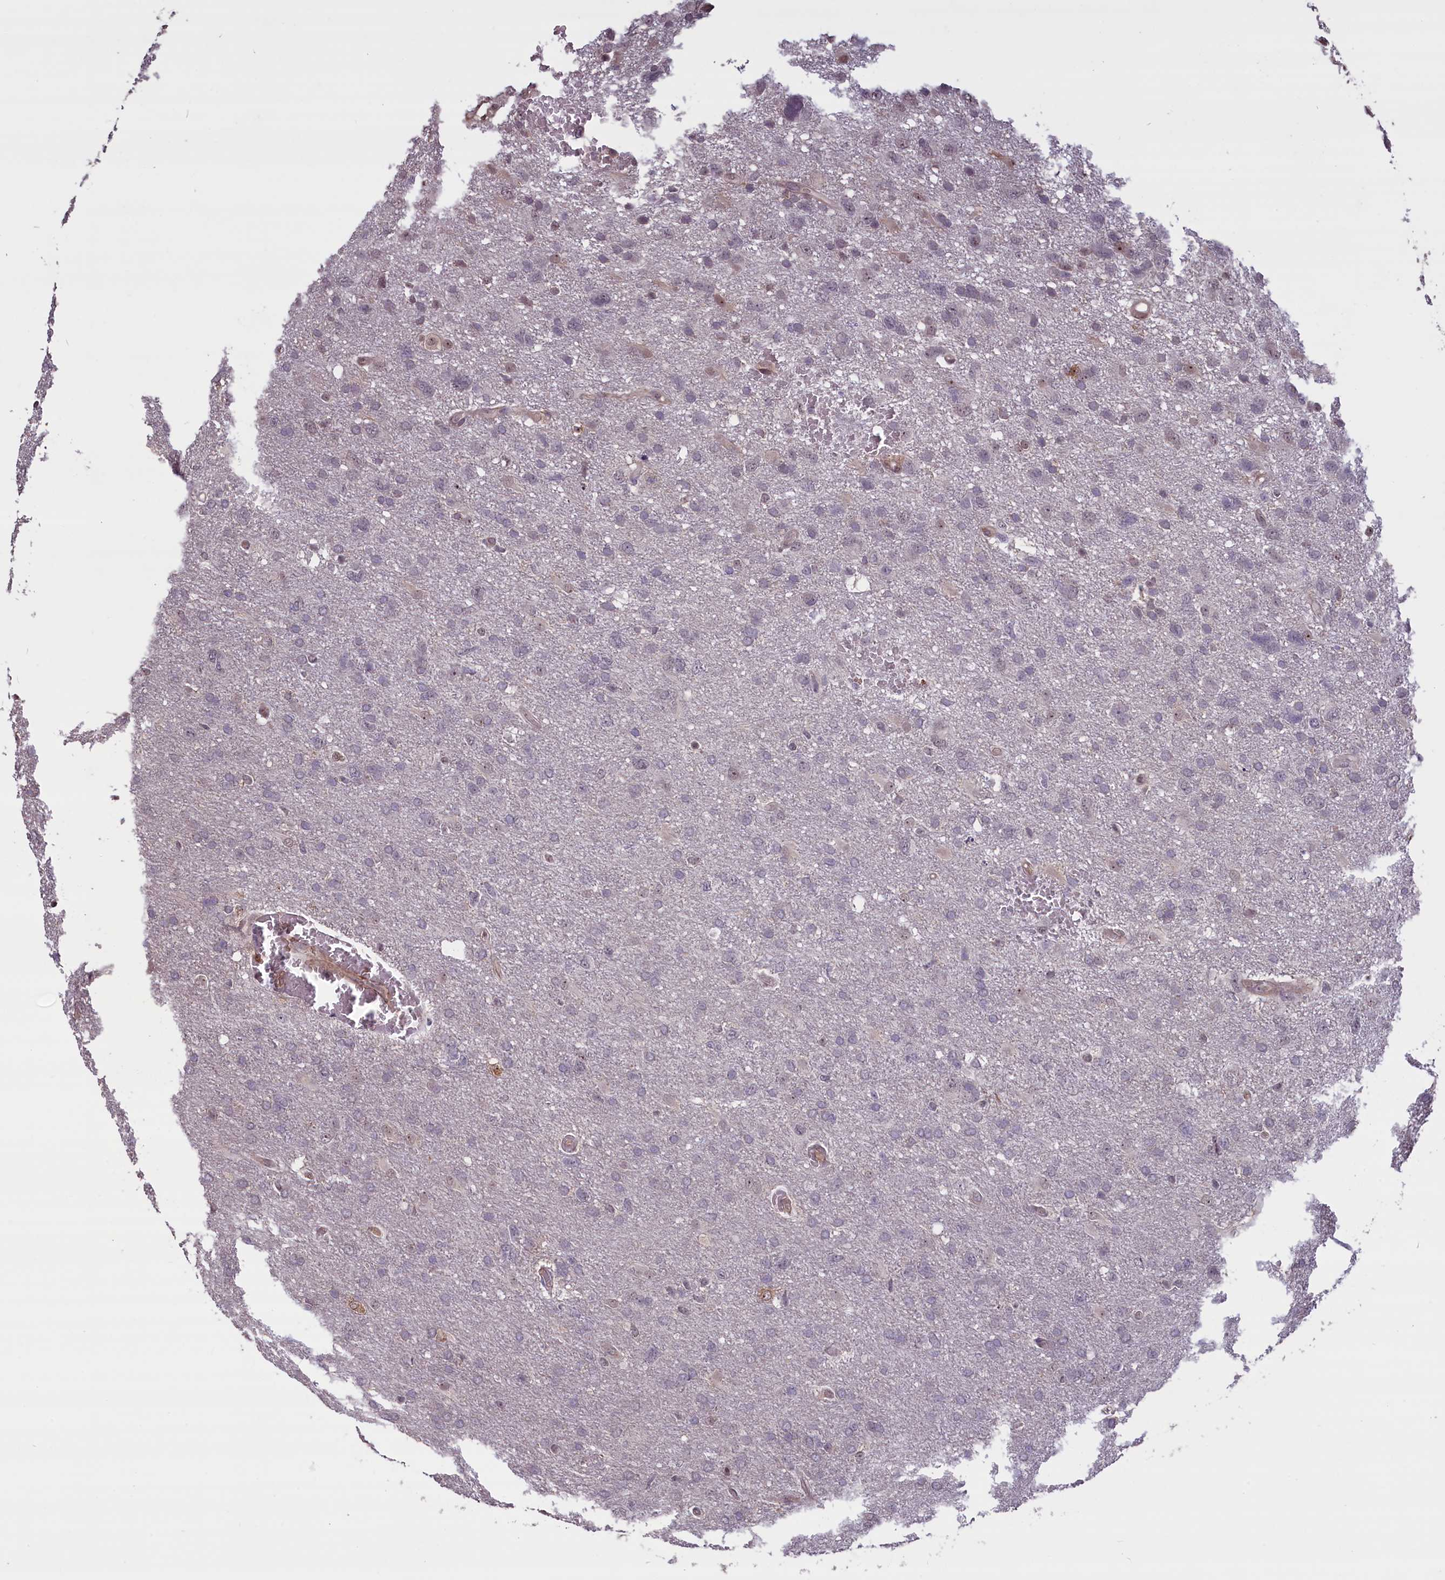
{"staining": {"intensity": "weak", "quantity": "<25%", "location": "nuclear"}, "tissue": "glioma", "cell_type": "Tumor cells", "image_type": "cancer", "snomed": [{"axis": "morphology", "description": "Glioma, malignant, High grade"}, {"axis": "topography", "description": "Brain"}], "caption": "This histopathology image is of glioma stained with IHC to label a protein in brown with the nuclei are counter-stained blue. There is no staining in tumor cells. (DAB IHC visualized using brightfield microscopy, high magnification).", "gene": "SHFL", "patient": {"sex": "male", "age": 61}}